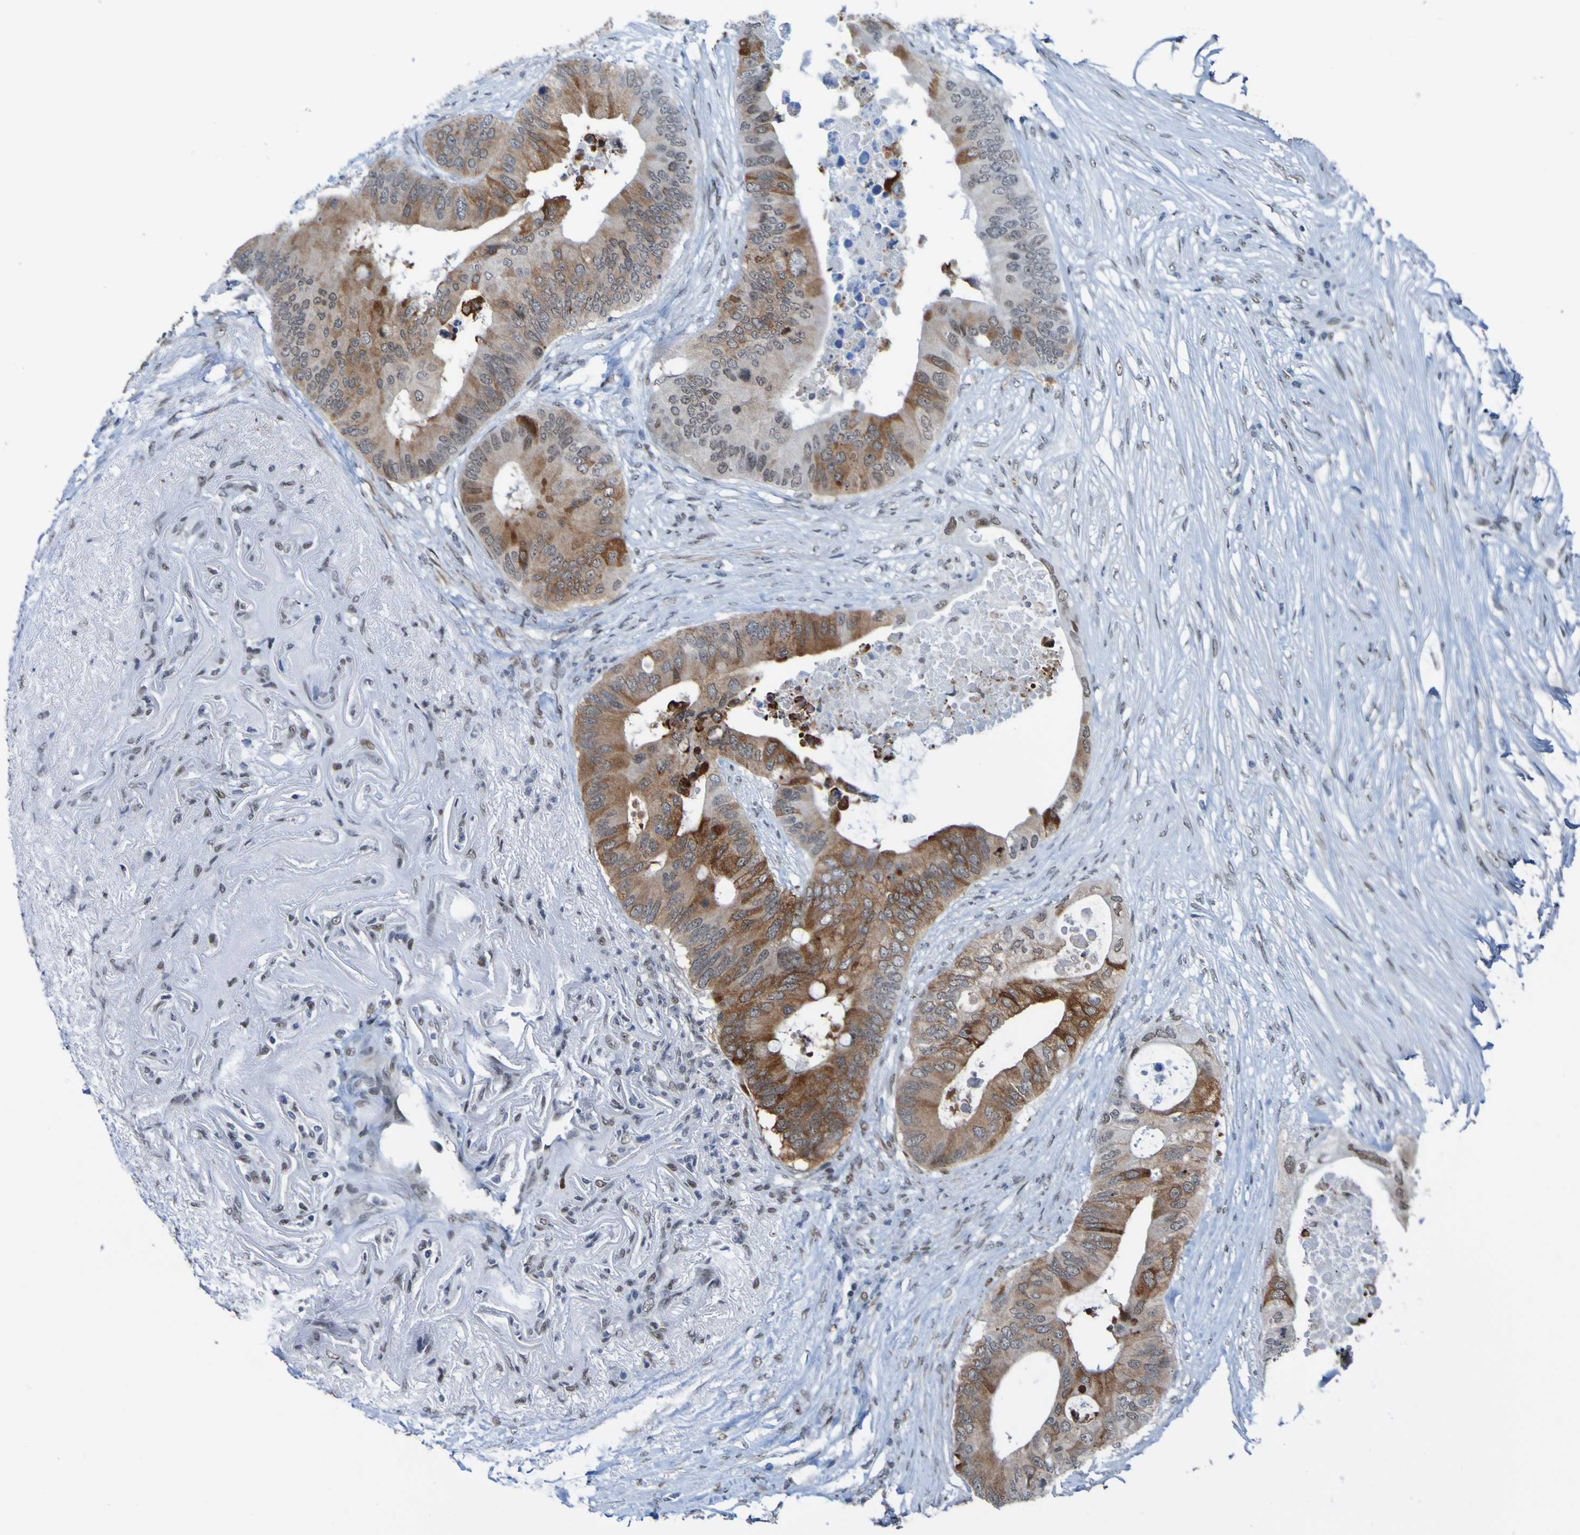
{"staining": {"intensity": "strong", "quantity": "25%-75%", "location": "cytoplasmic/membranous,nuclear"}, "tissue": "colorectal cancer", "cell_type": "Tumor cells", "image_type": "cancer", "snomed": [{"axis": "morphology", "description": "Adenocarcinoma, NOS"}, {"axis": "topography", "description": "Colon"}], "caption": "This micrograph demonstrates immunohistochemistry staining of human colorectal cancer (adenocarcinoma), with high strong cytoplasmic/membranous and nuclear positivity in approximately 25%-75% of tumor cells.", "gene": "PHF2", "patient": {"sex": "male", "age": 71}}